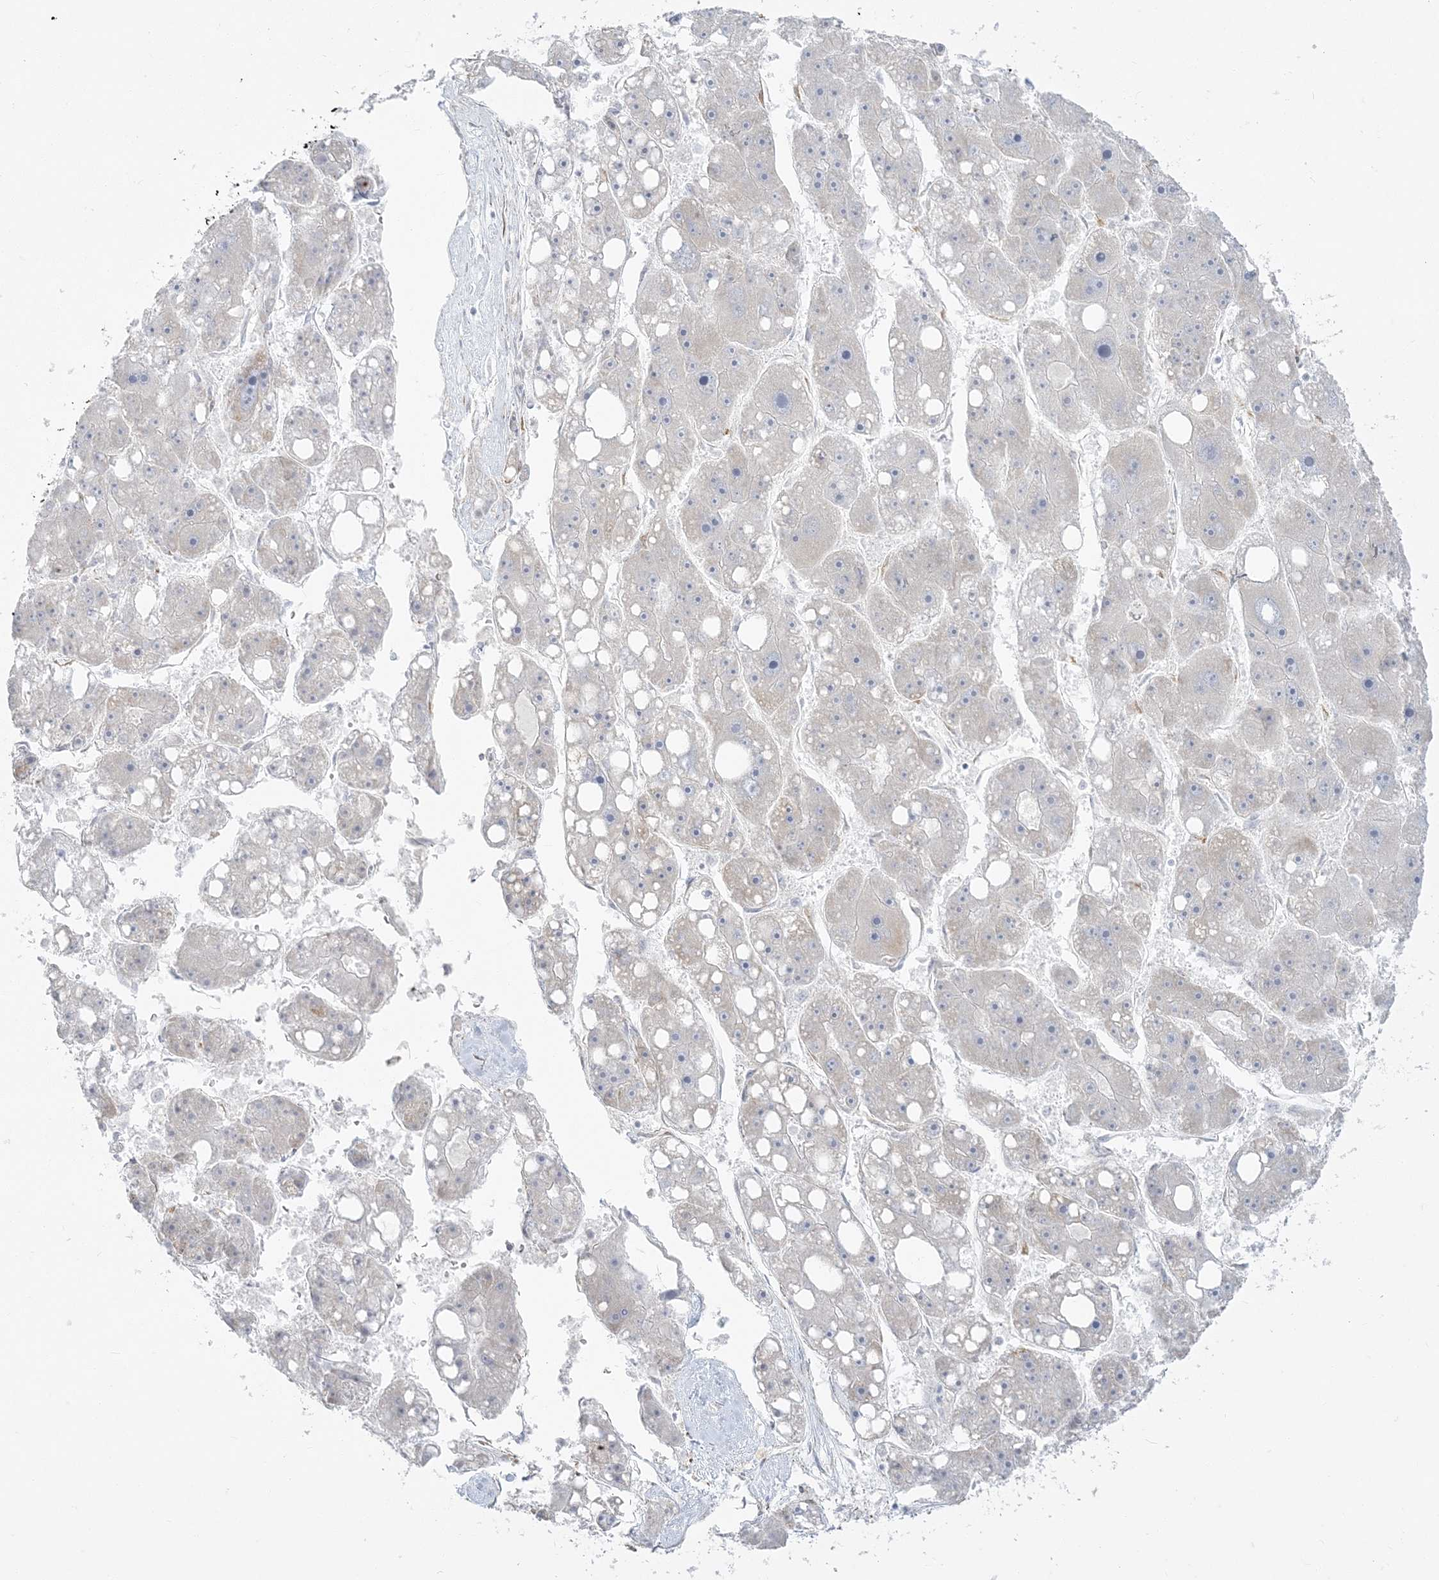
{"staining": {"intensity": "negative", "quantity": "none", "location": "none"}, "tissue": "liver cancer", "cell_type": "Tumor cells", "image_type": "cancer", "snomed": [{"axis": "morphology", "description": "Carcinoma, Hepatocellular, NOS"}, {"axis": "topography", "description": "Liver"}], "caption": "The micrograph demonstrates no significant staining in tumor cells of hepatocellular carcinoma (liver).", "gene": "ZC3H6", "patient": {"sex": "female", "age": 61}}